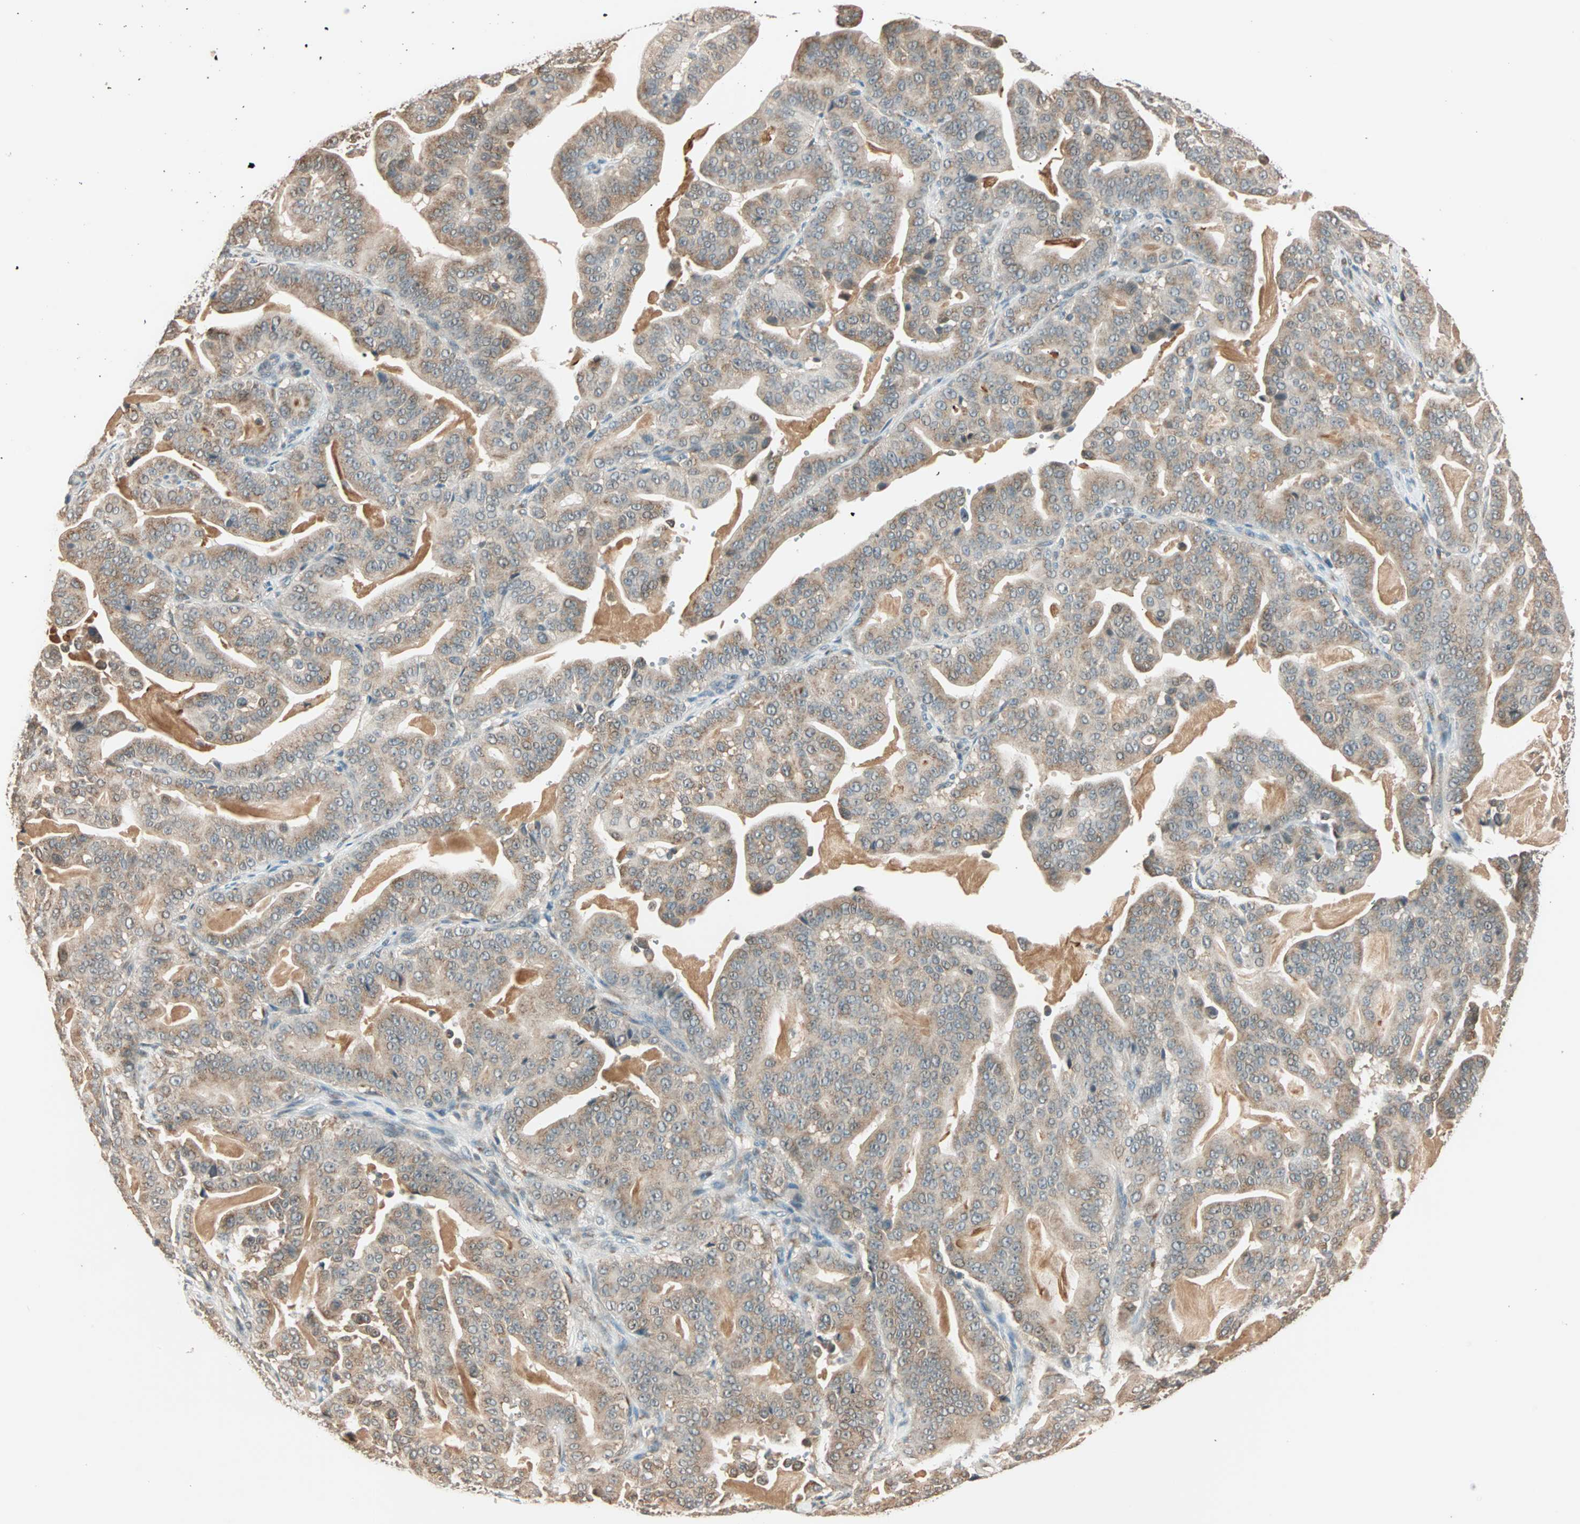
{"staining": {"intensity": "weak", "quantity": "25%-75%", "location": "cytoplasmic/membranous"}, "tissue": "pancreatic cancer", "cell_type": "Tumor cells", "image_type": "cancer", "snomed": [{"axis": "morphology", "description": "Adenocarcinoma, NOS"}, {"axis": "topography", "description": "Pancreas"}], "caption": "Immunohistochemical staining of human pancreatic cancer exhibits low levels of weak cytoplasmic/membranous staining in about 25%-75% of tumor cells. The protein of interest is shown in brown color, while the nuclei are stained blue.", "gene": "PRDM2", "patient": {"sex": "male", "age": 63}}